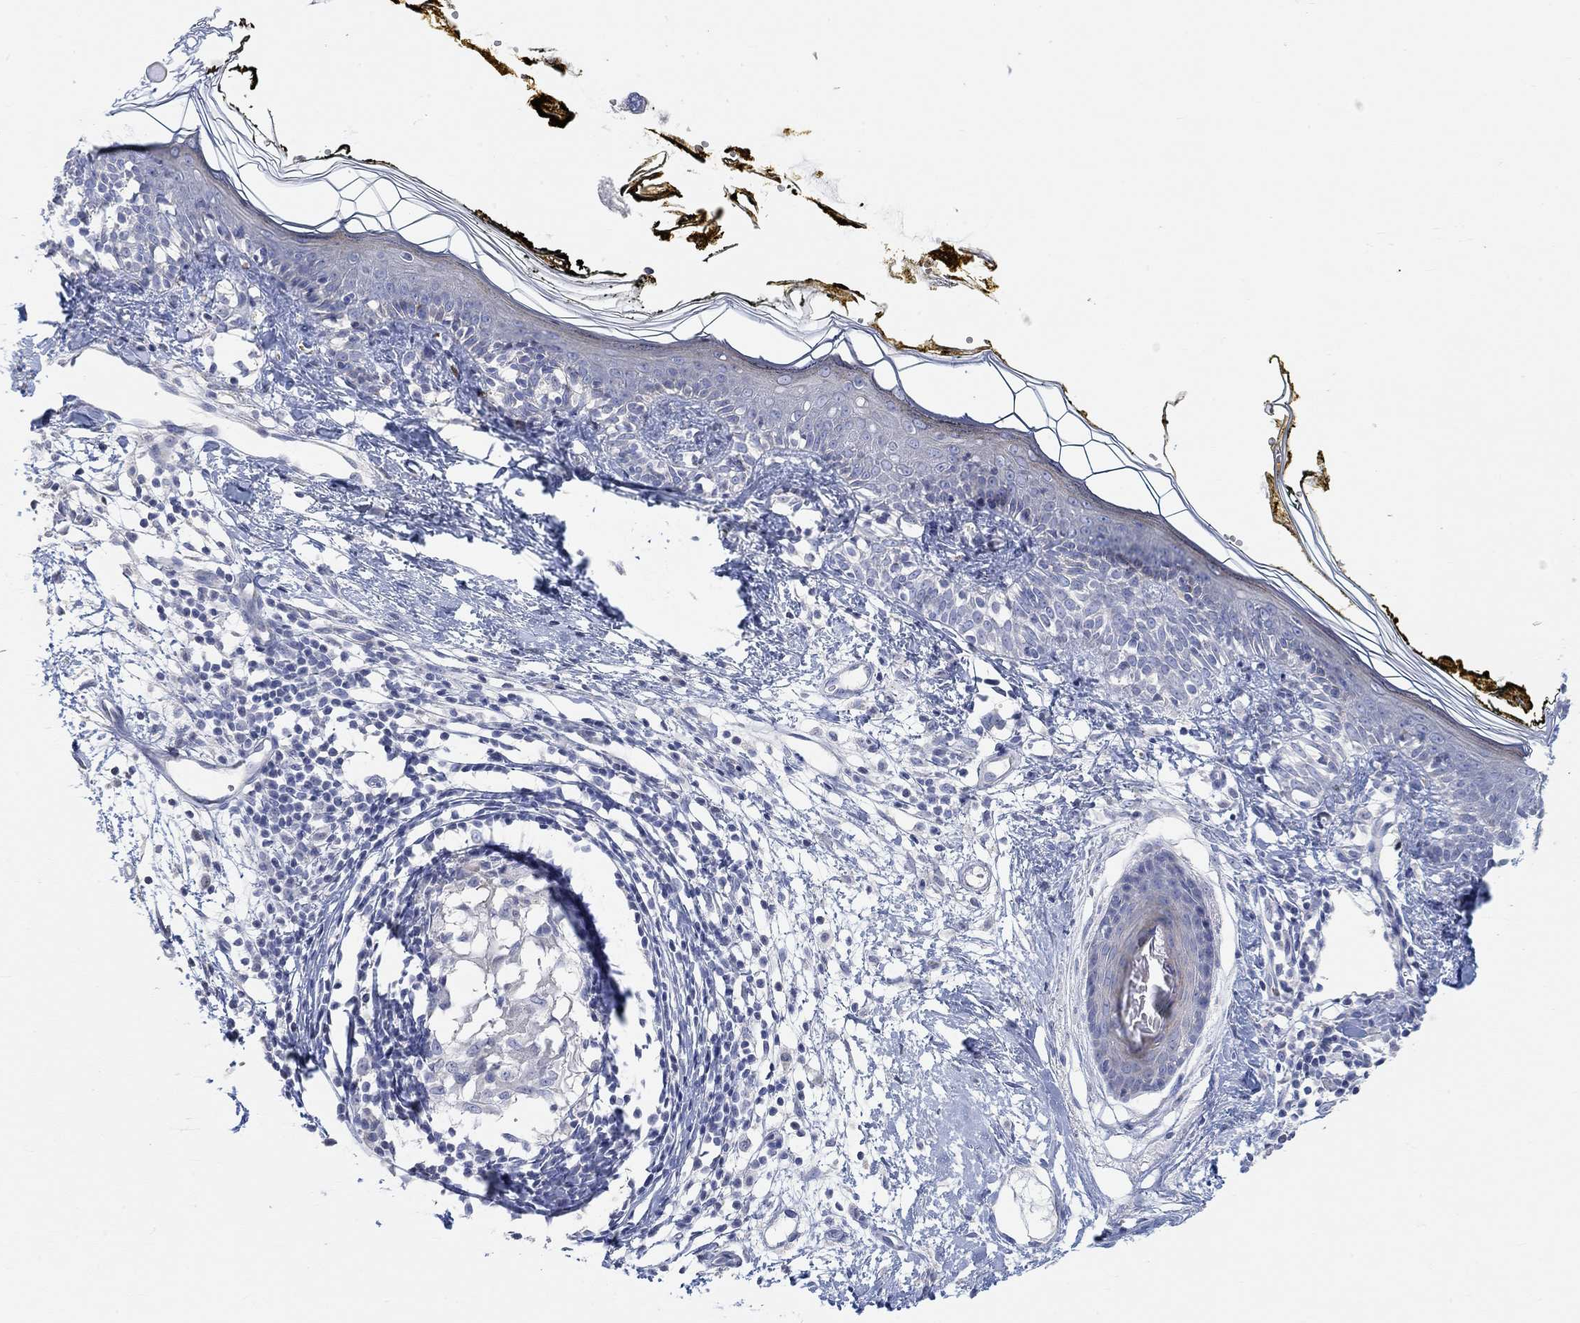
{"staining": {"intensity": "negative", "quantity": "none", "location": "none"}, "tissue": "skin", "cell_type": "Fibroblasts", "image_type": "normal", "snomed": [{"axis": "morphology", "description": "Normal tissue, NOS"}, {"axis": "topography", "description": "Skin"}], "caption": "The photomicrograph shows no staining of fibroblasts in benign skin.", "gene": "NLRP14", "patient": {"sex": "male", "age": 76}}